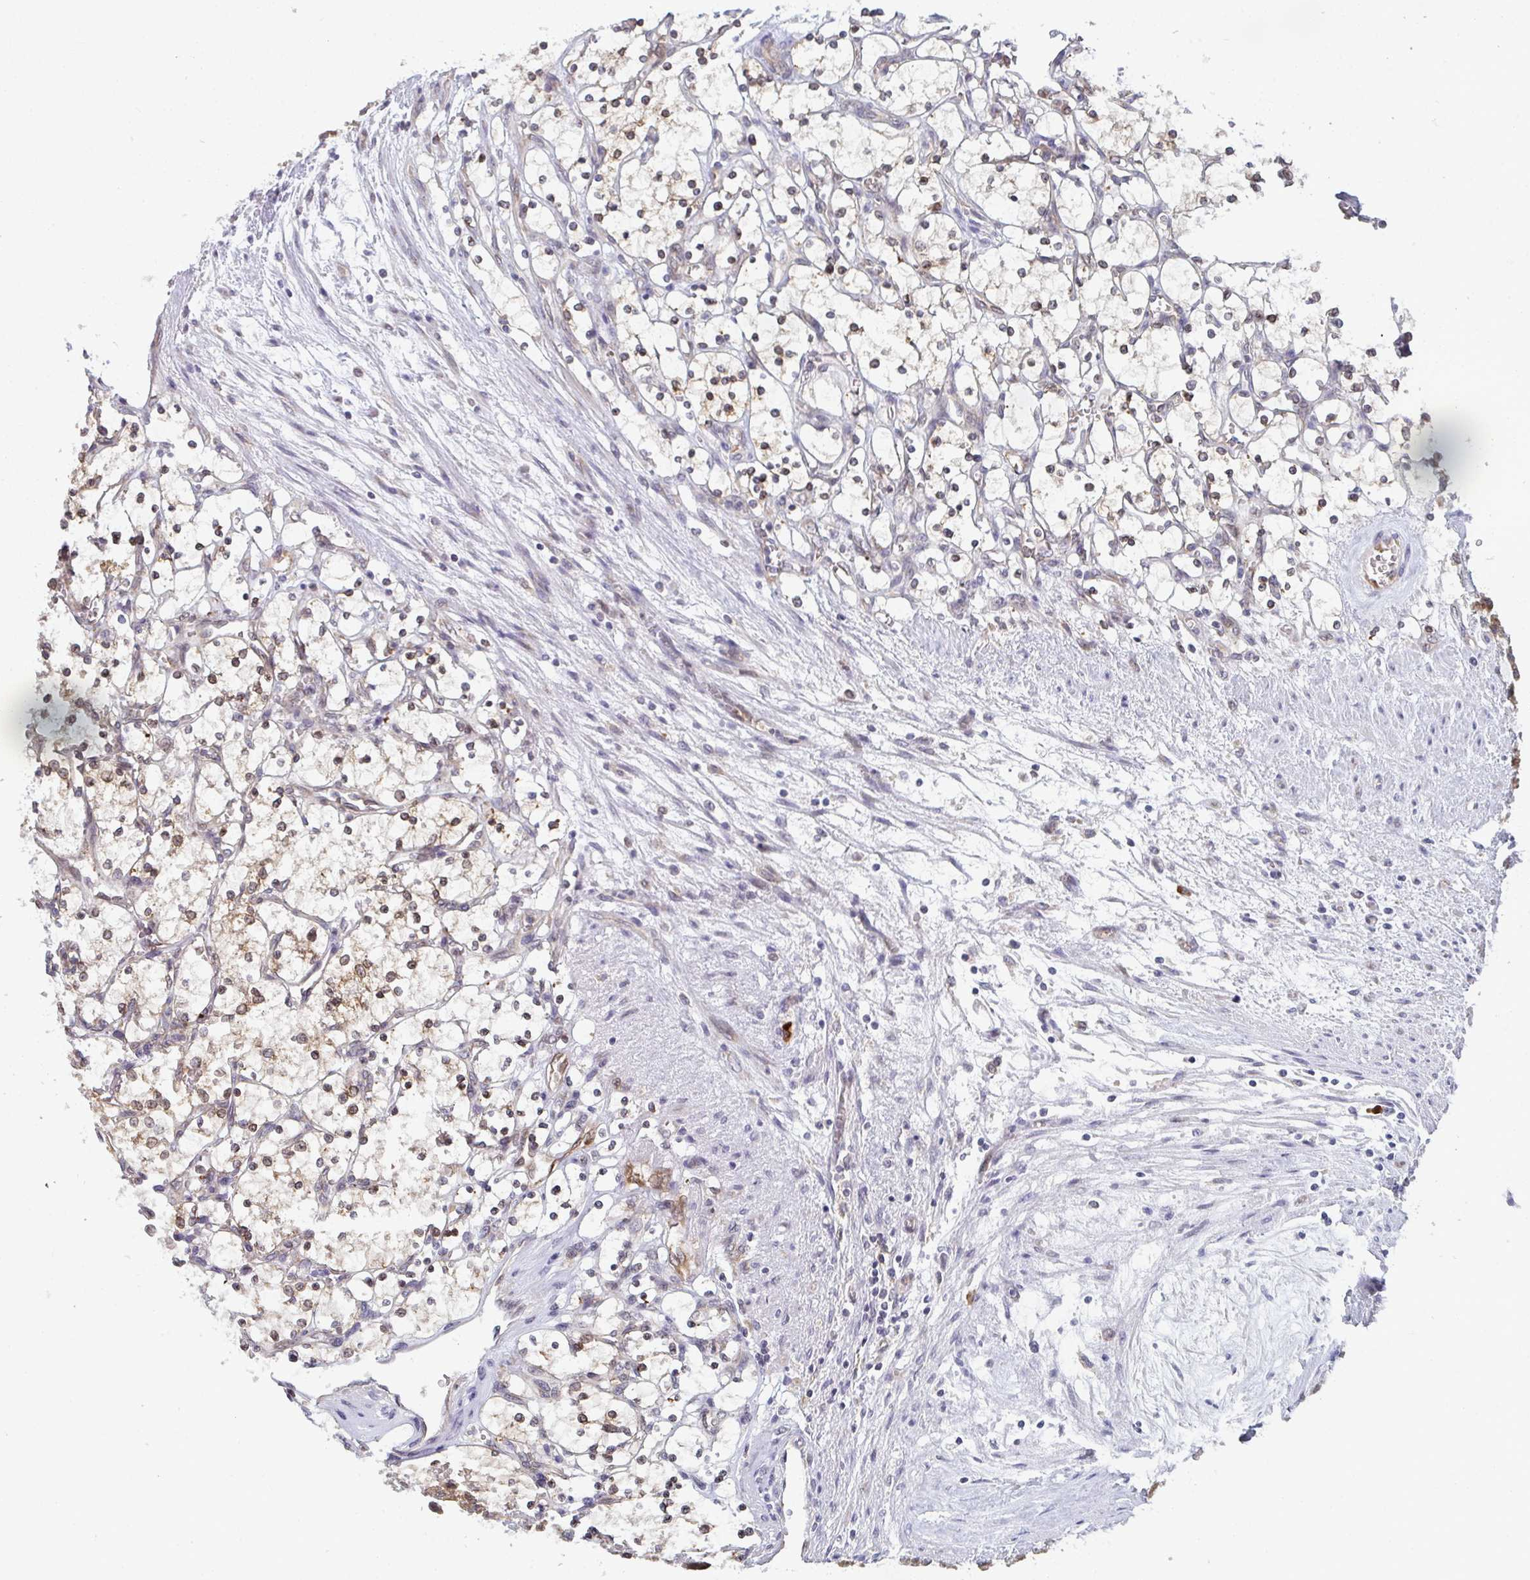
{"staining": {"intensity": "moderate", "quantity": "<25%", "location": "cytoplasmic/membranous,nuclear"}, "tissue": "renal cancer", "cell_type": "Tumor cells", "image_type": "cancer", "snomed": [{"axis": "morphology", "description": "Adenocarcinoma, NOS"}, {"axis": "topography", "description": "Kidney"}], "caption": "High-power microscopy captured an immunohistochemistry micrograph of renal cancer, revealing moderate cytoplasmic/membranous and nuclear staining in approximately <25% of tumor cells. Immunohistochemistry (ihc) stains the protein of interest in brown and the nuclei are stained blue.", "gene": "LYSMD4", "patient": {"sex": "female", "age": 69}}